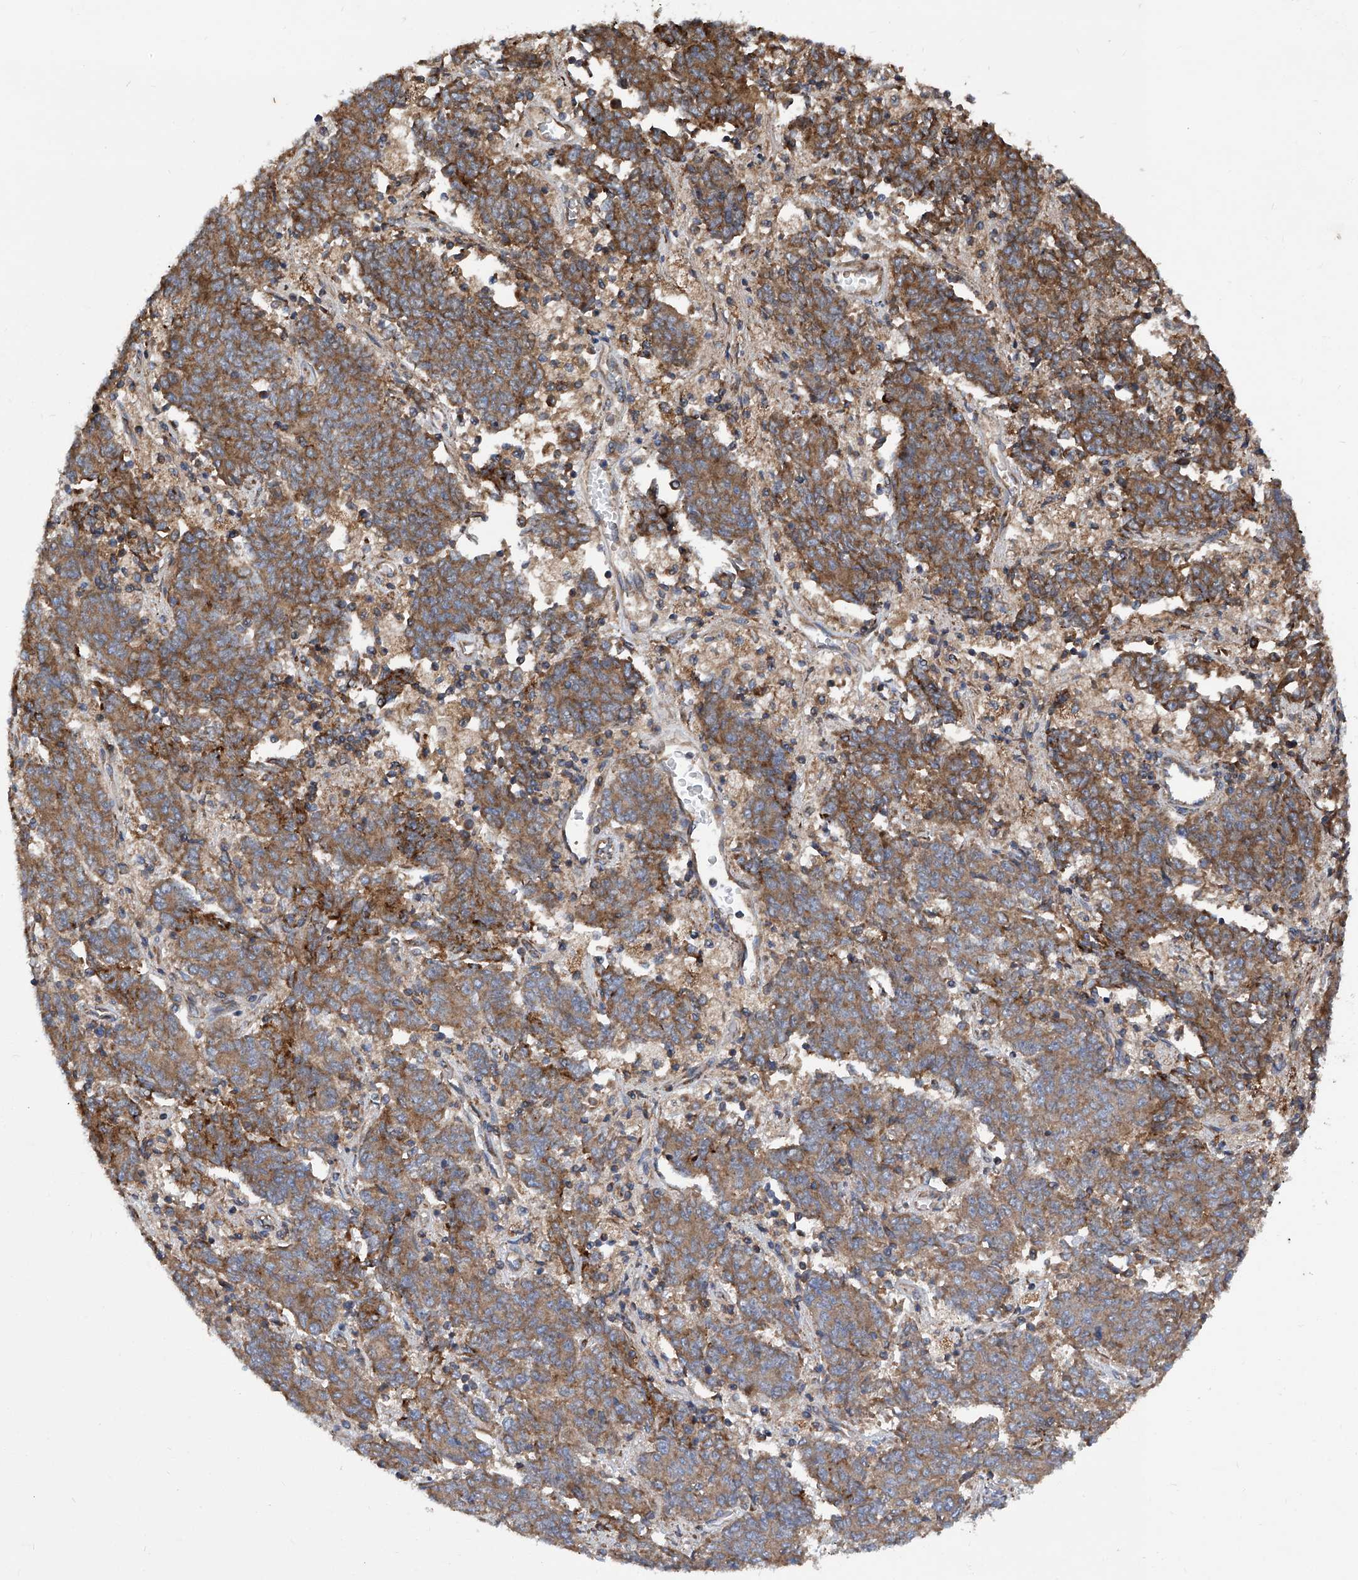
{"staining": {"intensity": "moderate", "quantity": ">75%", "location": "cytoplasmic/membranous,nuclear"}, "tissue": "endometrial cancer", "cell_type": "Tumor cells", "image_type": "cancer", "snomed": [{"axis": "morphology", "description": "Adenocarcinoma, NOS"}, {"axis": "topography", "description": "Endometrium"}], "caption": "An image of human endometrial adenocarcinoma stained for a protein reveals moderate cytoplasmic/membranous and nuclear brown staining in tumor cells.", "gene": "ASCC3", "patient": {"sex": "female", "age": 80}}